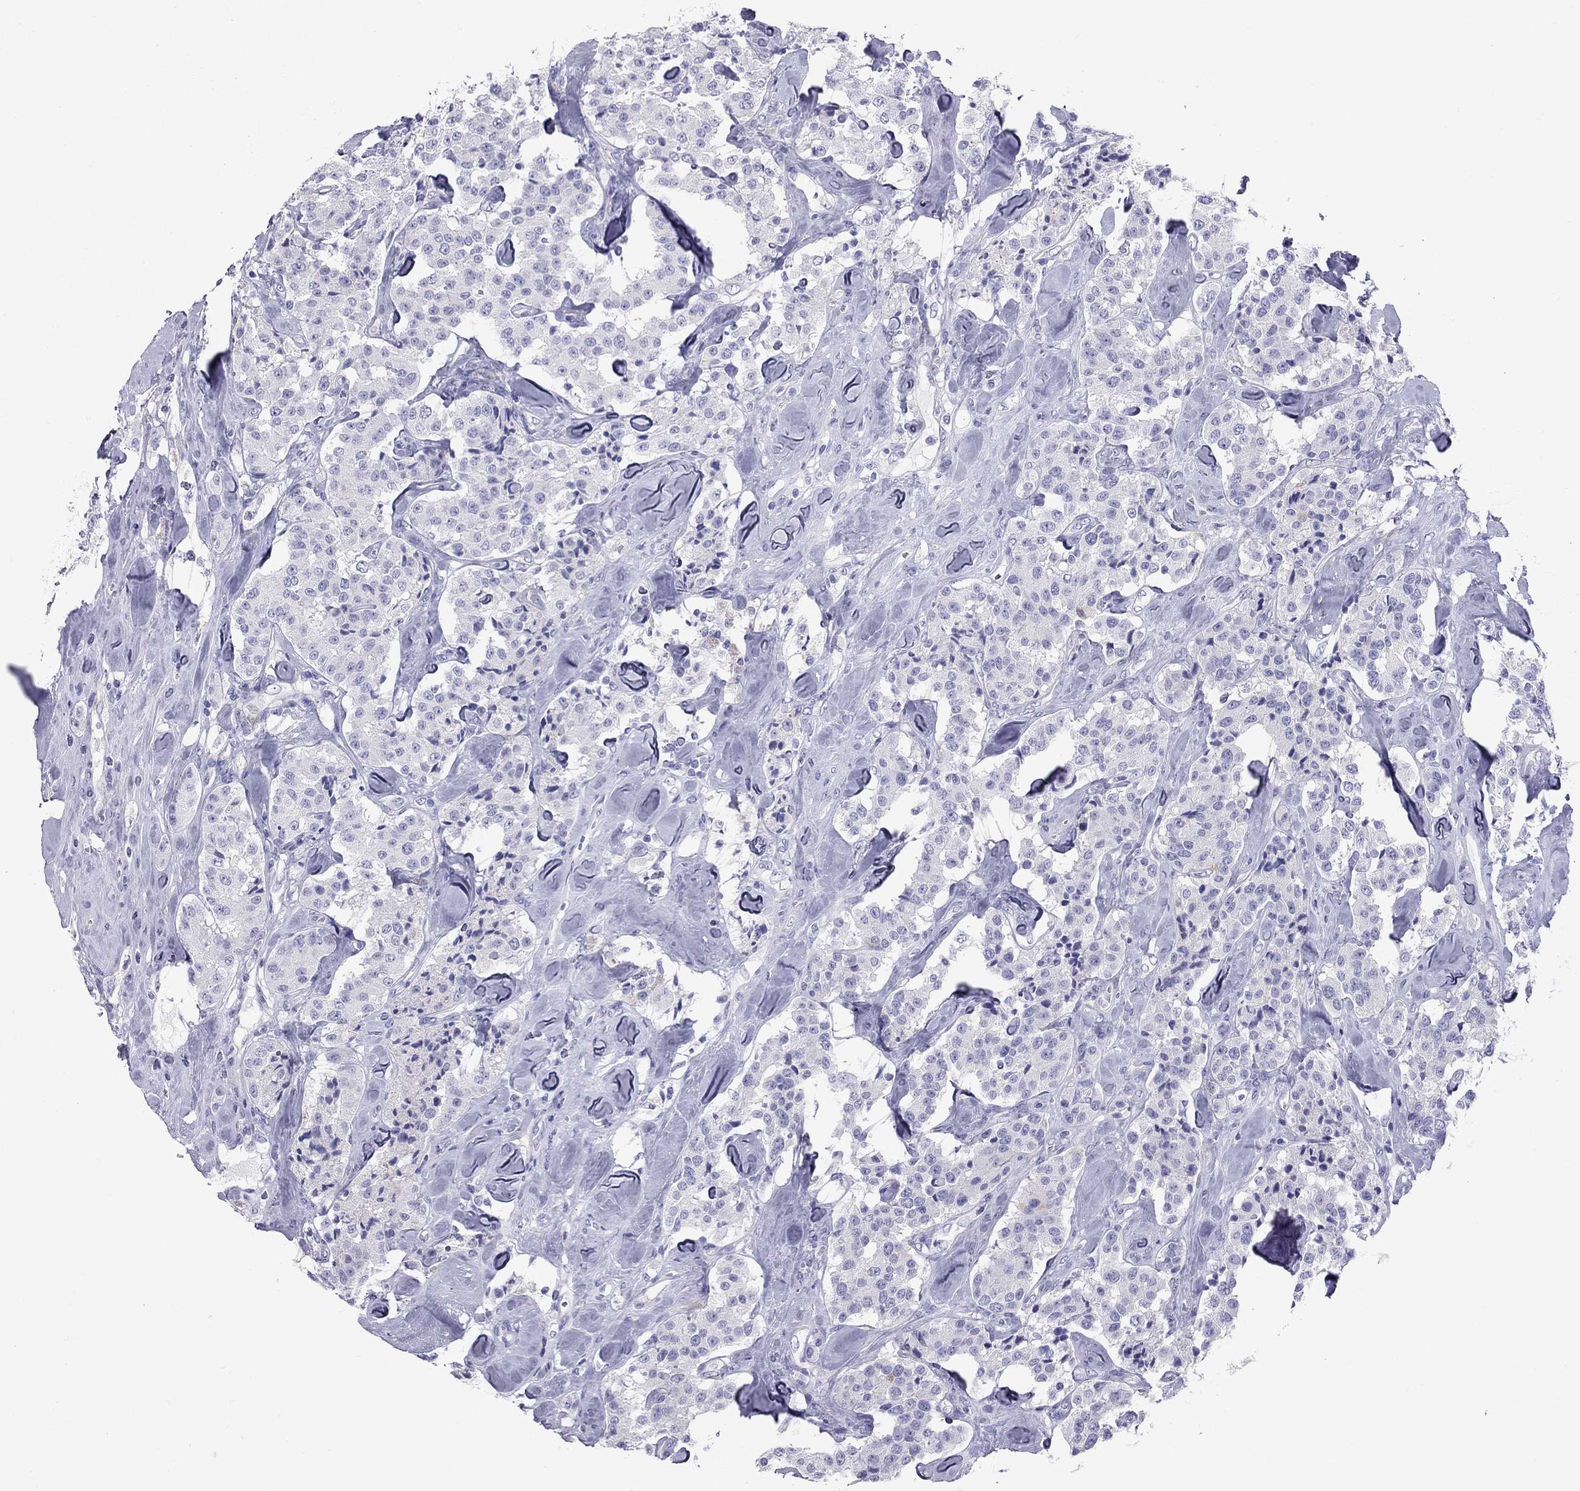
{"staining": {"intensity": "negative", "quantity": "none", "location": "none"}, "tissue": "carcinoid", "cell_type": "Tumor cells", "image_type": "cancer", "snomed": [{"axis": "morphology", "description": "Carcinoid, malignant, NOS"}, {"axis": "topography", "description": "Pancreas"}], "caption": "The IHC histopathology image has no significant staining in tumor cells of carcinoid (malignant) tissue.", "gene": "FSCN3", "patient": {"sex": "male", "age": 41}}